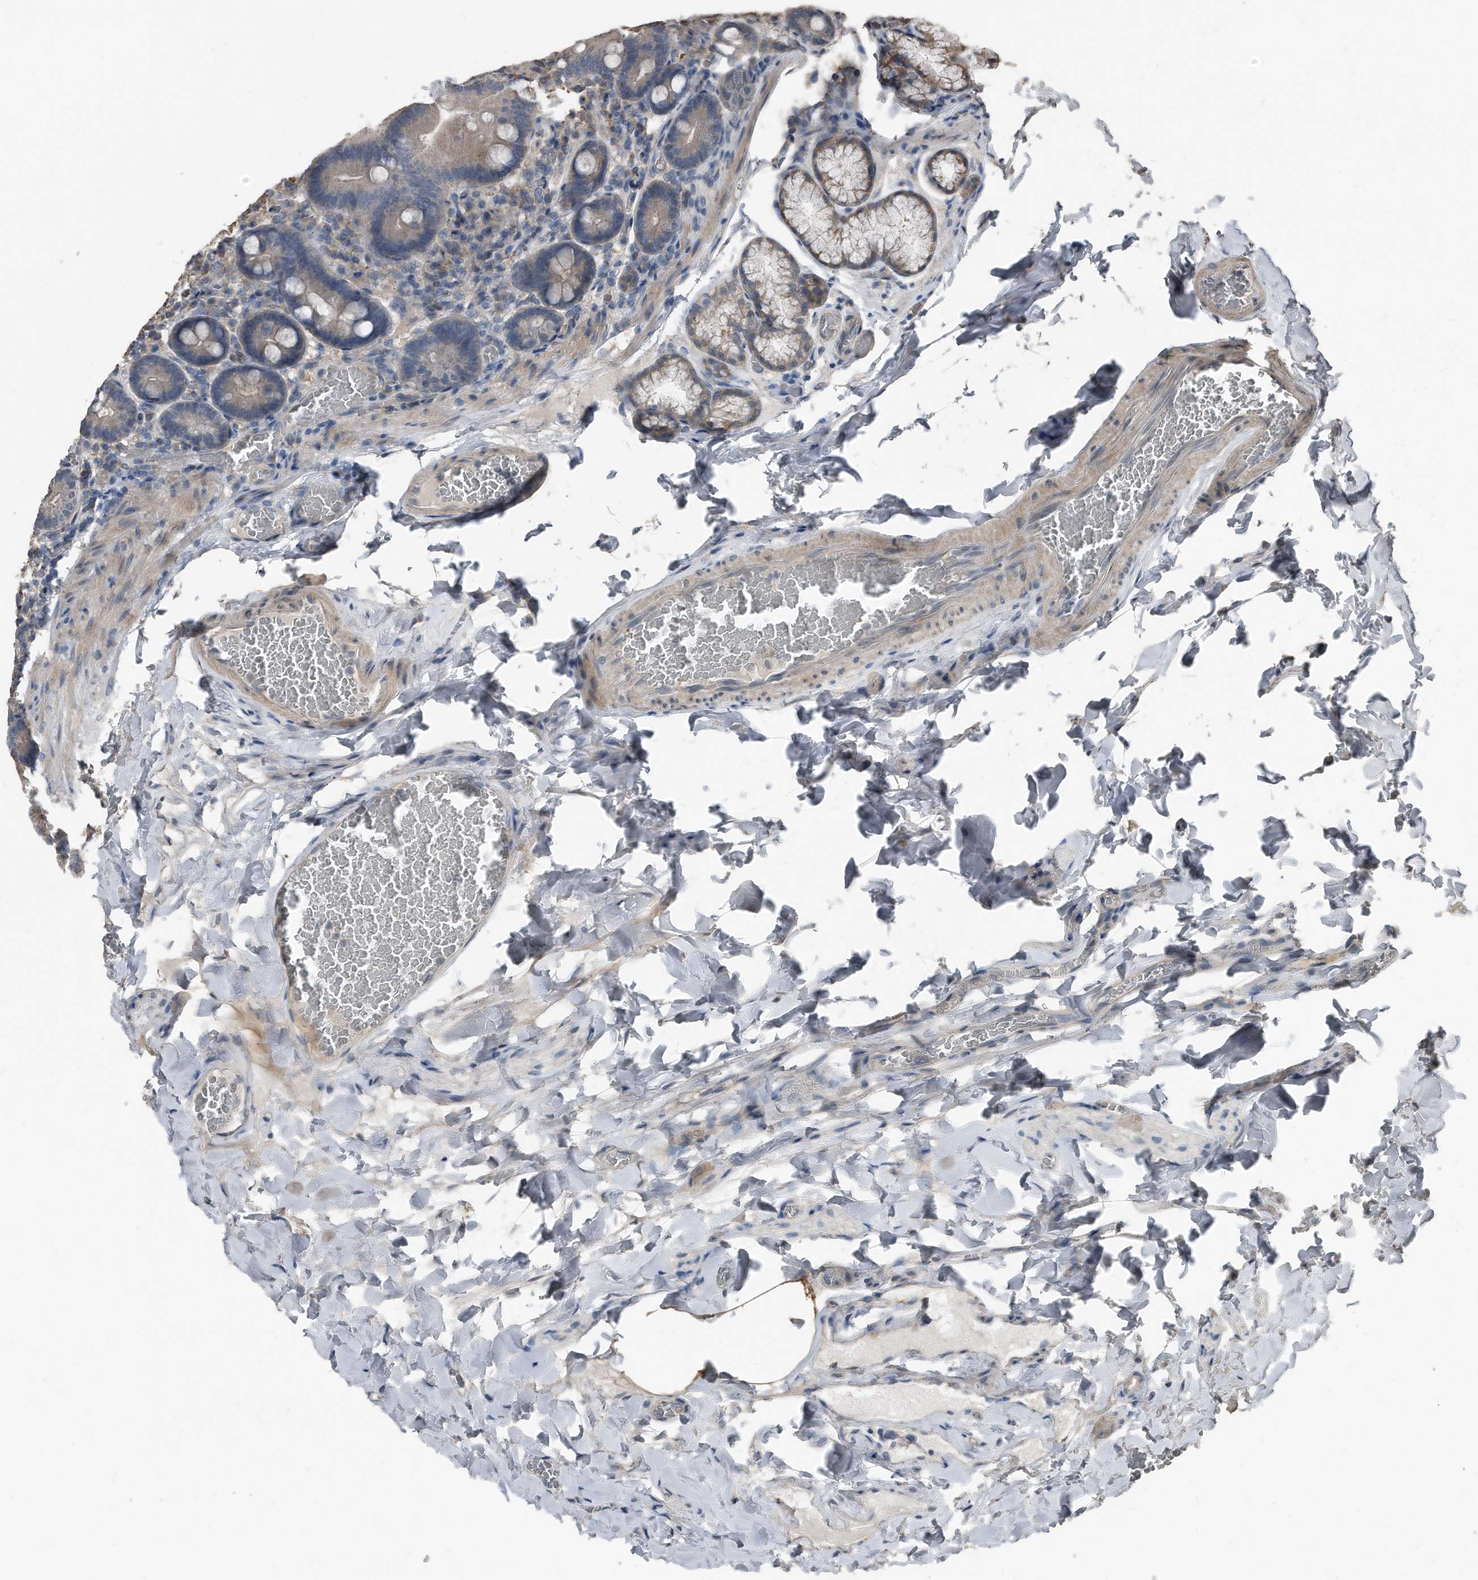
{"staining": {"intensity": "weak", "quantity": "25%-75%", "location": "cytoplasmic/membranous"}, "tissue": "duodenum", "cell_type": "Glandular cells", "image_type": "normal", "snomed": [{"axis": "morphology", "description": "Normal tissue, NOS"}, {"axis": "topography", "description": "Duodenum"}], "caption": "A low amount of weak cytoplasmic/membranous expression is present in about 25%-75% of glandular cells in unremarkable duodenum.", "gene": "ANKRD10", "patient": {"sex": "female", "age": 62}}